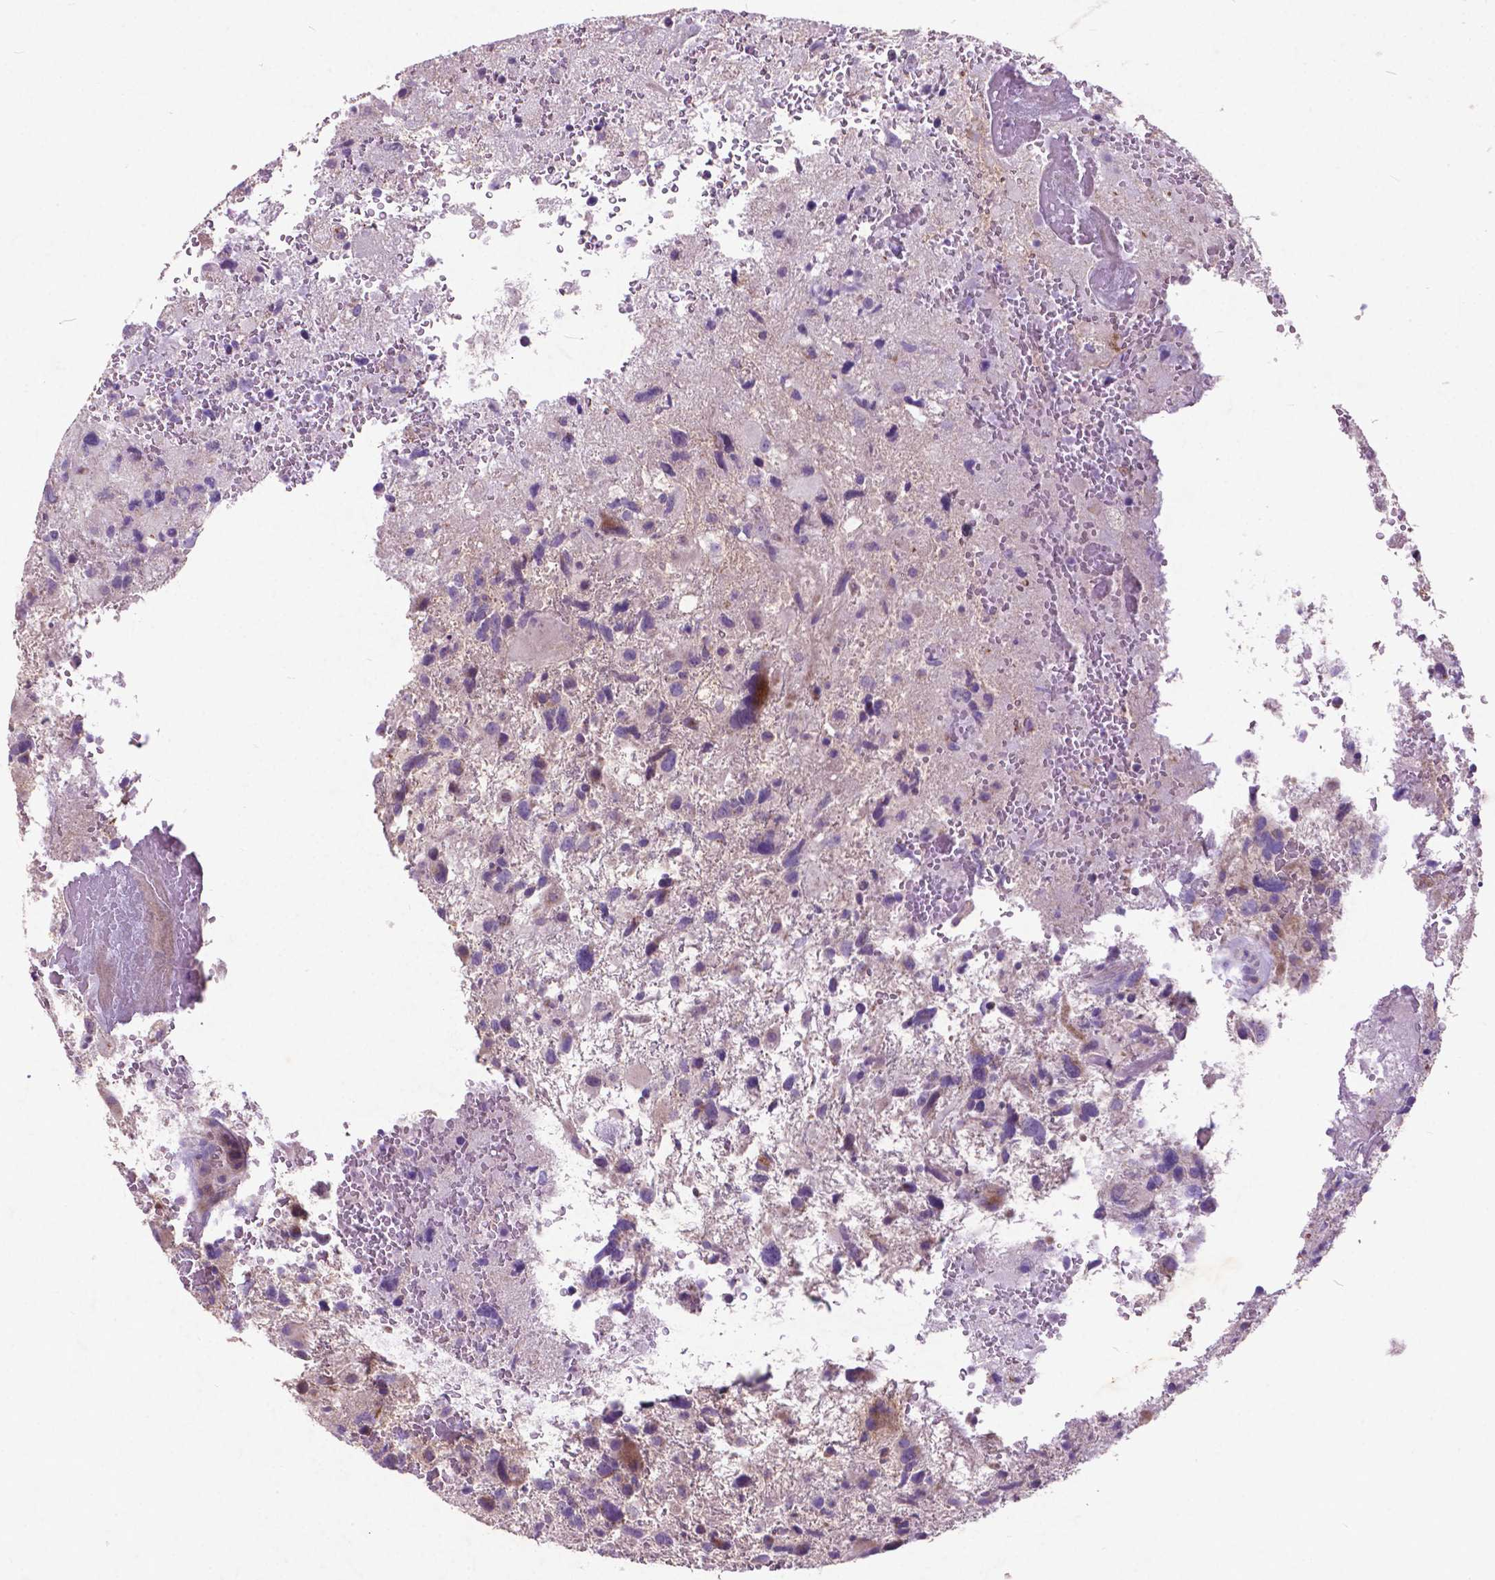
{"staining": {"intensity": "negative", "quantity": "none", "location": "none"}, "tissue": "glioma", "cell_type": "Tumor cells", "image_type": "cancer", "snomed": [{"axis": "morphology", "description": "Glioma, malignant, High grade"}, {"axis": "topography", "description": "Brain"}], "caption": "High power microscopy micrograph of an immunohistochemistry (IHC) micrograph of glioma, revealing no significant staining in tumor cells.", "gene": "ATG4D", "patient": {"sex": "female", "age": 71}}